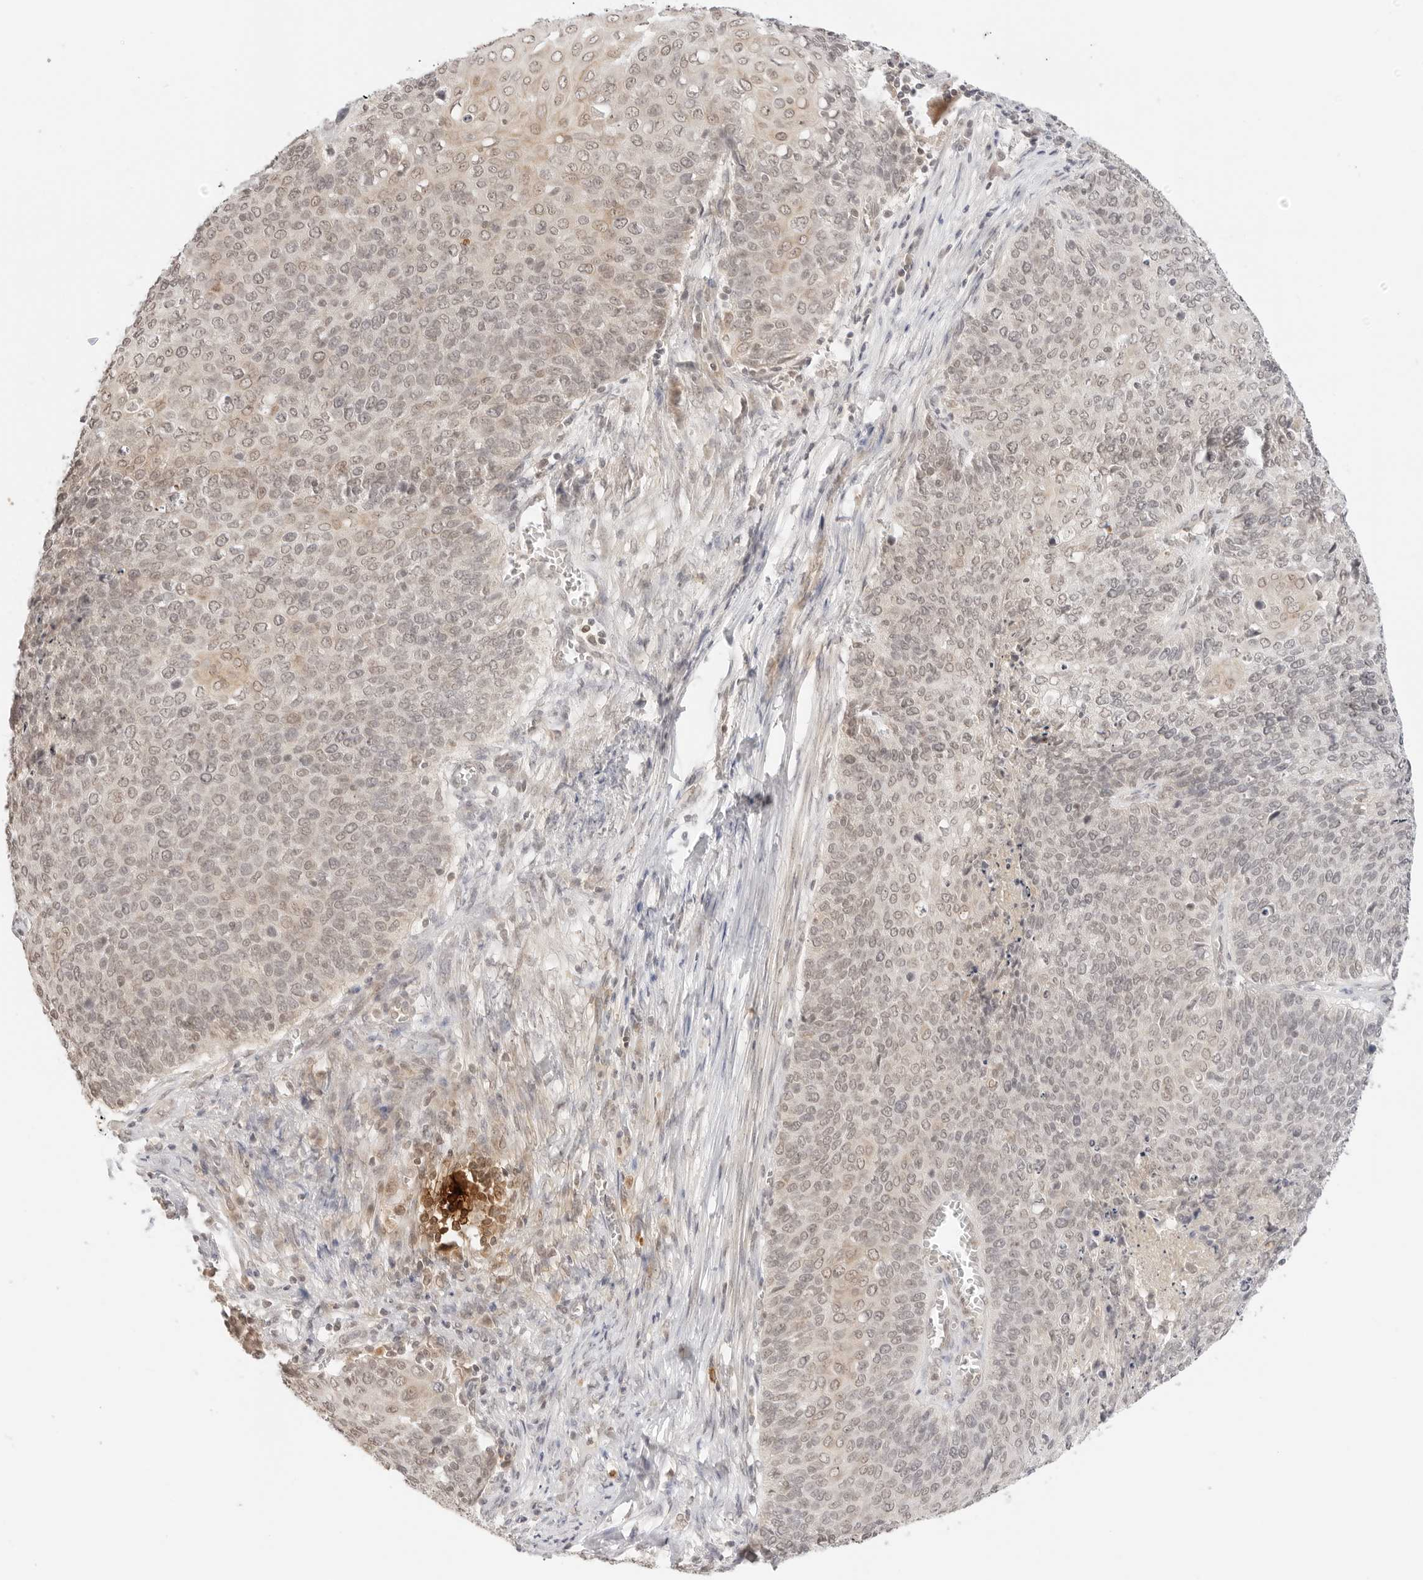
{"staining": {"intensity": "weak", "quantity": "25%-75%", "location": "cytoplasmic/membranous,nuclear"}, "tissue": "cervical cancer", "cell_type": "Tumor cells", "image_type": "cancer", "snomed": [{"axis": "morphology", "description": "Squamous cell carcinoma, NOS"}, {"axis": "topography", "description": "Cervix"}], "caption": "Human cervical cancer stained for a protein (brown) demonstrates weak cytoplasmic/membranous and nuclear positive staining in approximately 25%-75% of tumor cells.", "gene": "GPR34", "patient": {"sex": "female", "age": 39}}